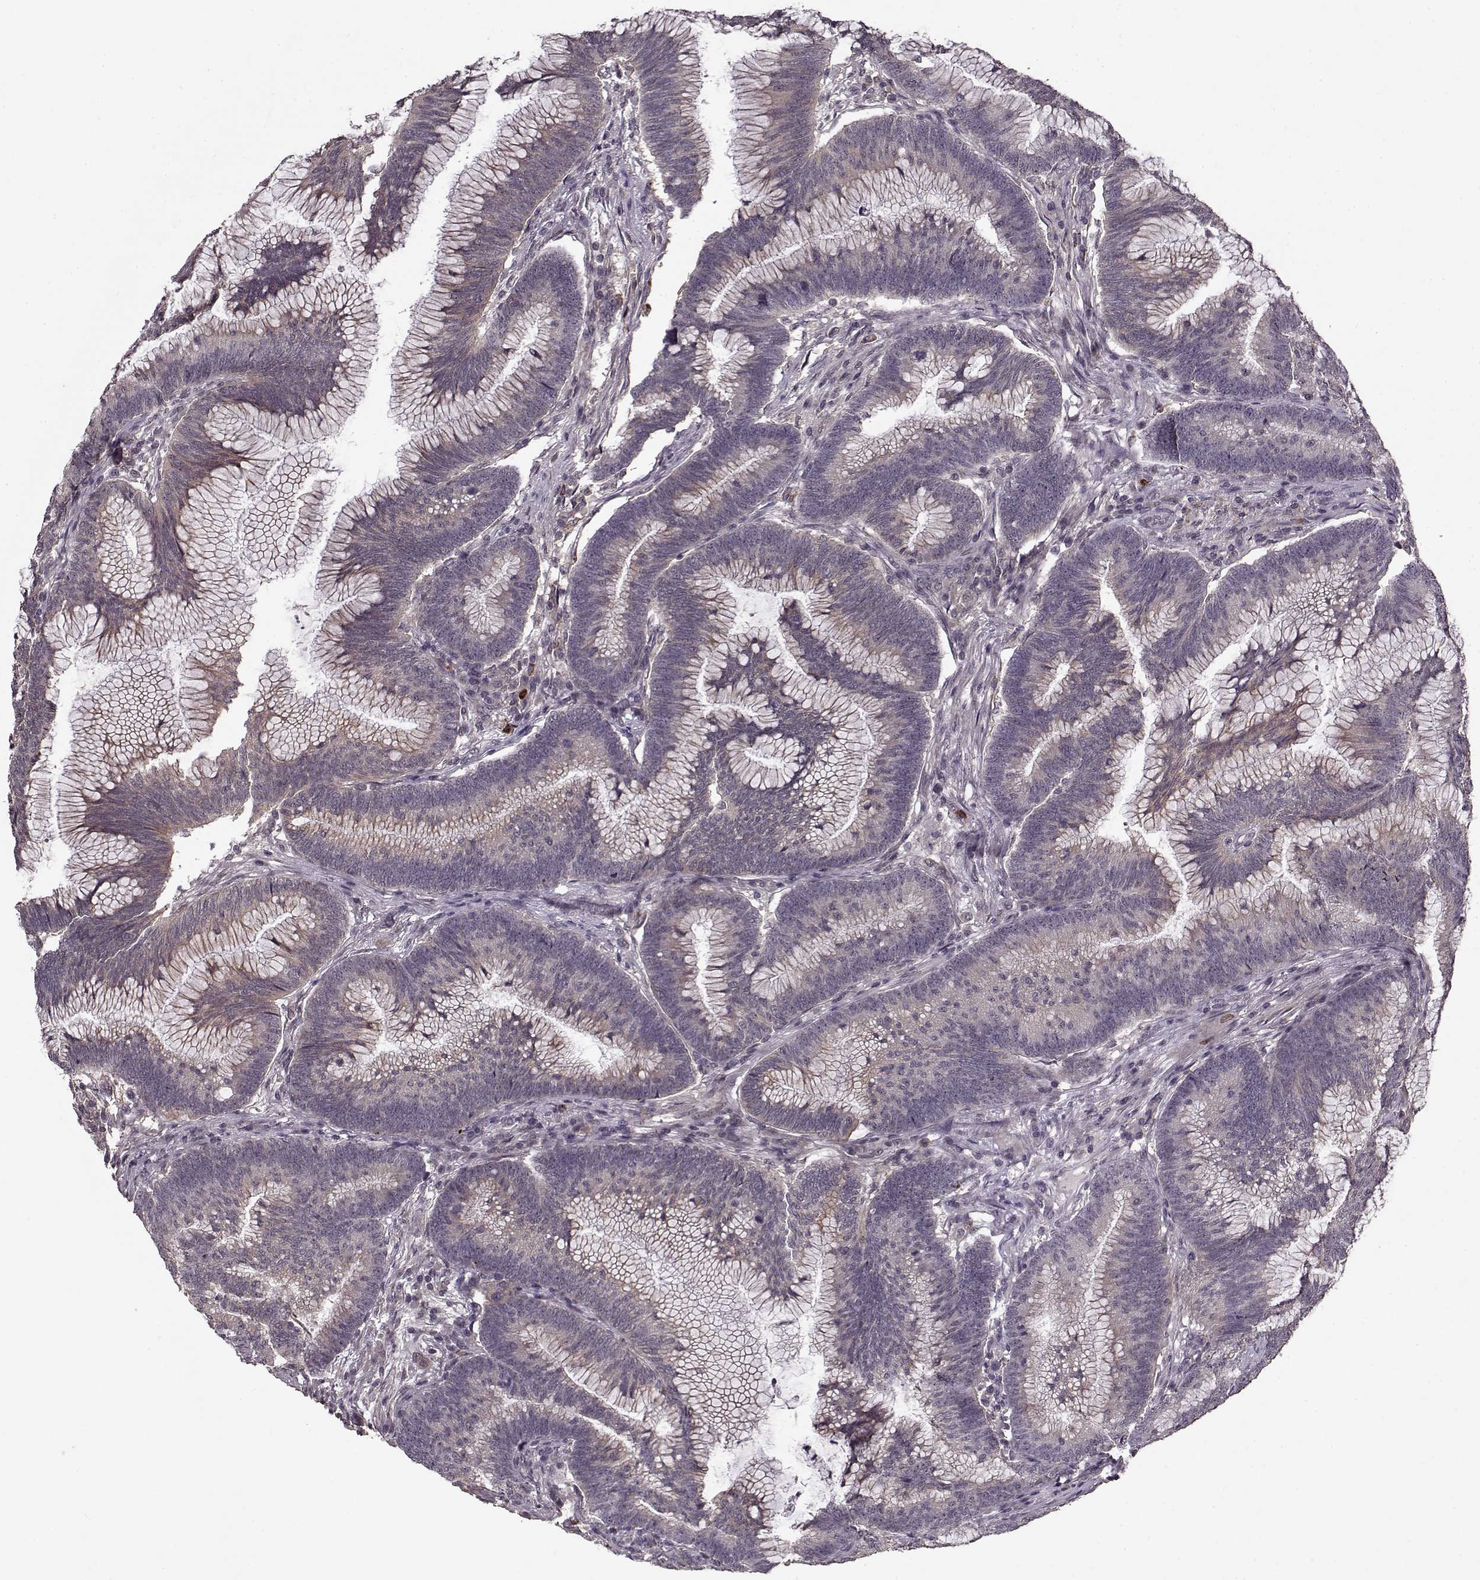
{"staining": {"intensity": "strong", "quantity": "<25%", "location": "cytoplasmic/membranous"}, "tissue": "colorectal cancer", "cell_type": "Tumor cells", "image_type": "cancer", "snomed": [{"axis": "morphology", "description": "Adenocarcinoma, NOS"}, {"axis": "topography", "description": "Colon"}], "caption": "Human colorectal cancer (adenocarcinoma) stained with a brown dye demonstrates strong cytoplasmic/membranous positive expression in about <25% of tumor cells.", "gene": "DENND4B", "patient": {"sex": "female", "age": 78}}